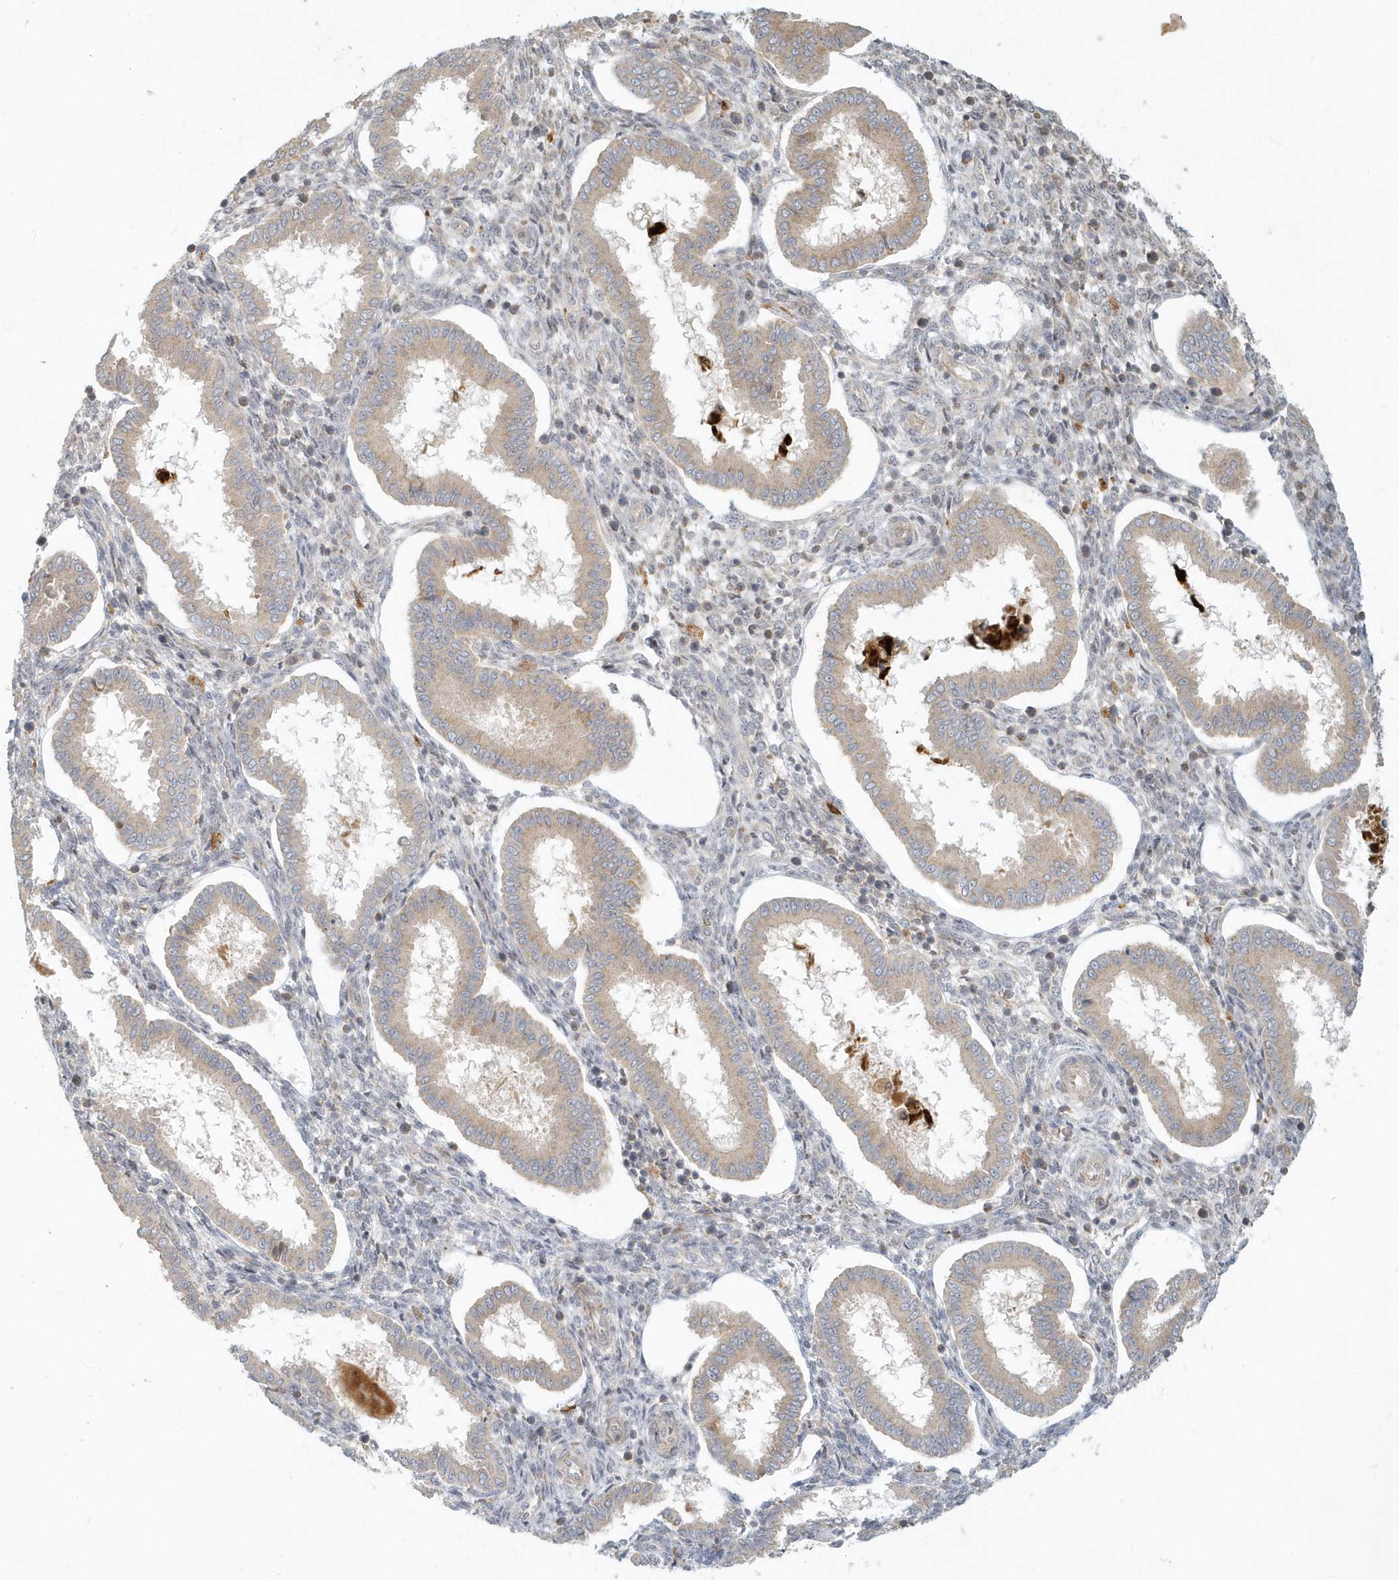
{"staining": {"intensity": "weak", "quantity": "<25%", "location": "cytoplasmic/membranous"}, "tissue": "endometrium", "cell_type": "Cells in endometrial stroma", "image_type": "normal", "snomed": [{"axis": "morphology", "description": "Normal tissue, NOS"}, {"axis": "topography", "description": "Endometrium"}], "caption": "Cells in endometrial stroma show no significant protein staining in benign endometrium.", "gene": "NAPB", "patient": {"sex": "female", "age": 24}}